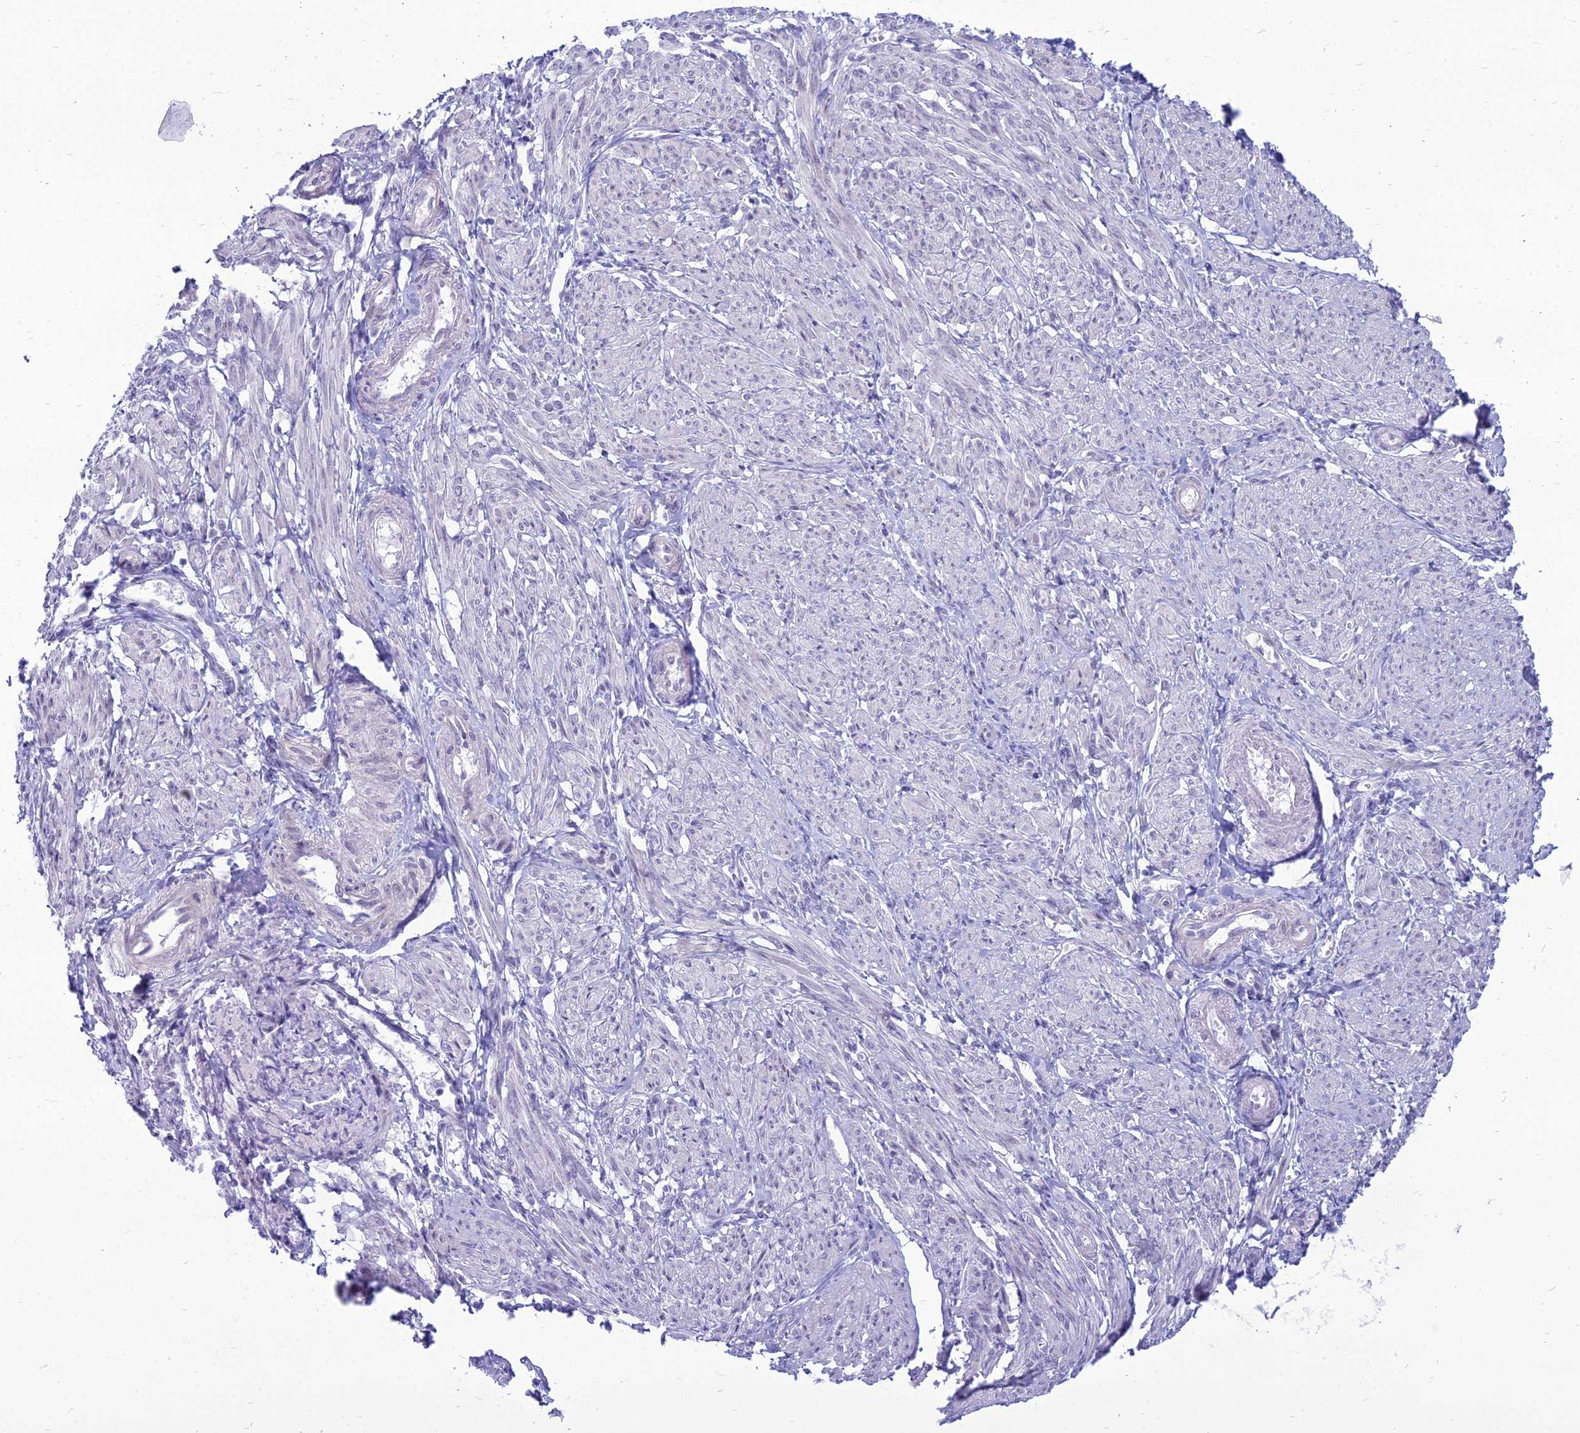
{"staining": {"intensity": "negative", "quantity": "none", "location": "none"}, "tissue": "smooth muscle", "cell_type": "Smooth muscle cells", "image_type": "normal", "snomed": [{"axis": "morphology", "description": "Normal tissue, NOS"}, {"axis": "topography", "description": "Smooth muscle"}], "caption": "Image shows no significant protein staining in smooth muscle cells of unremarkable smooth muscle.", "gene": "DHX40", "patient": {"sex": "female", "age": 39}}